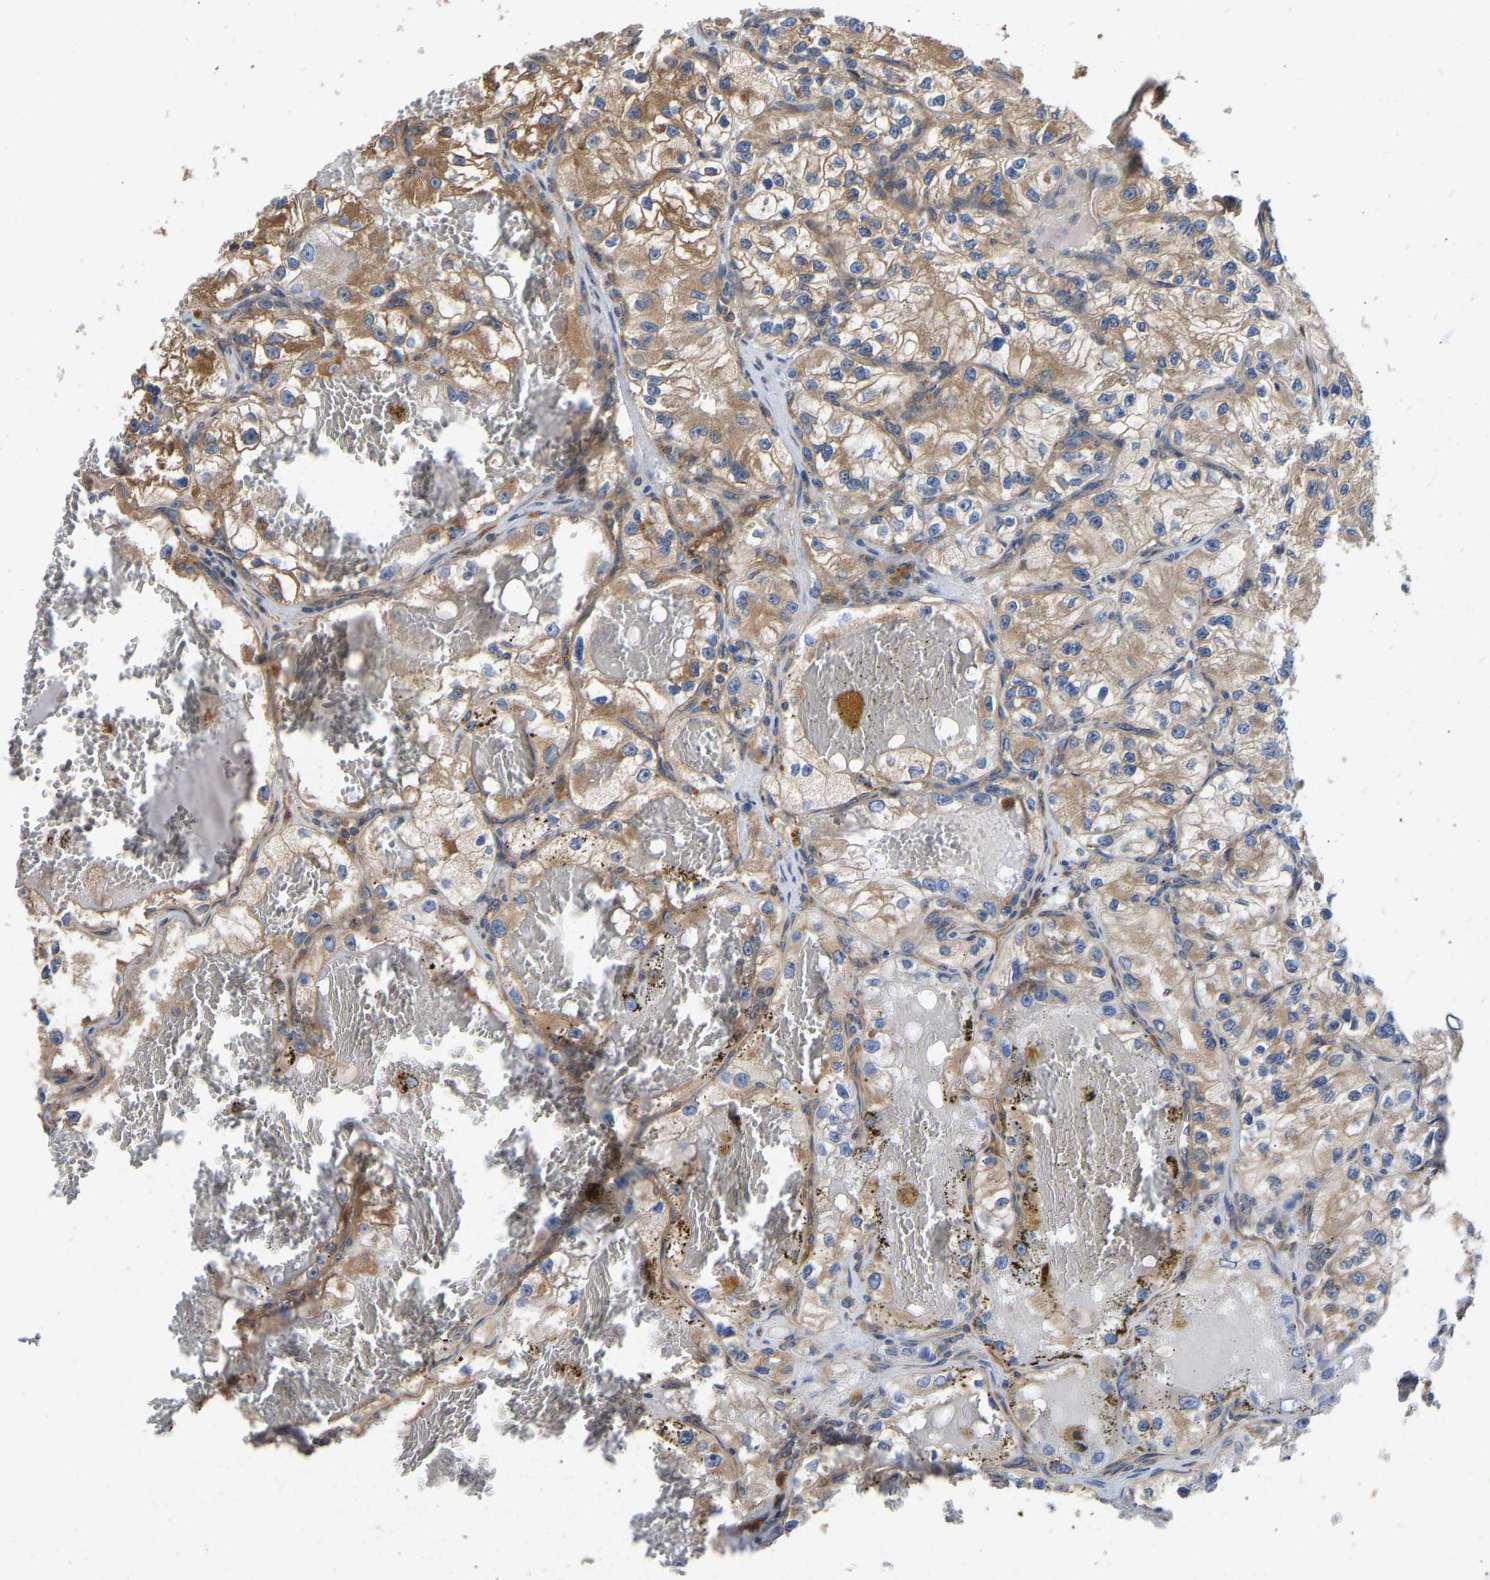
{"staining": {"intensity": "moderate", "quantity": ">75%", "location": "cytoplasmic/membranous"}, "tissue": "renal cancer", "cell_type": "Tumor cells", "image_type": "cancer", "snomed": [{"axis": "morphology", "description": "Adenocarcinoma, NOS"}, {"axis": "topography", "description": "Kidney"}], "caption": "Brown immunohistochemical staining in human adenocarcinoma (renal) reveals moderate cytoplasmic/membranous positivity in about >75% of tumor cells. The staining is performed using DAB (3,3'-diaminobenzidine) brown chromogen to label protein expression. The nuclei are counter-stained blue using hematoxylin.", "gene": "FLNB", "patient": {"sex": "female", "age": 57}}